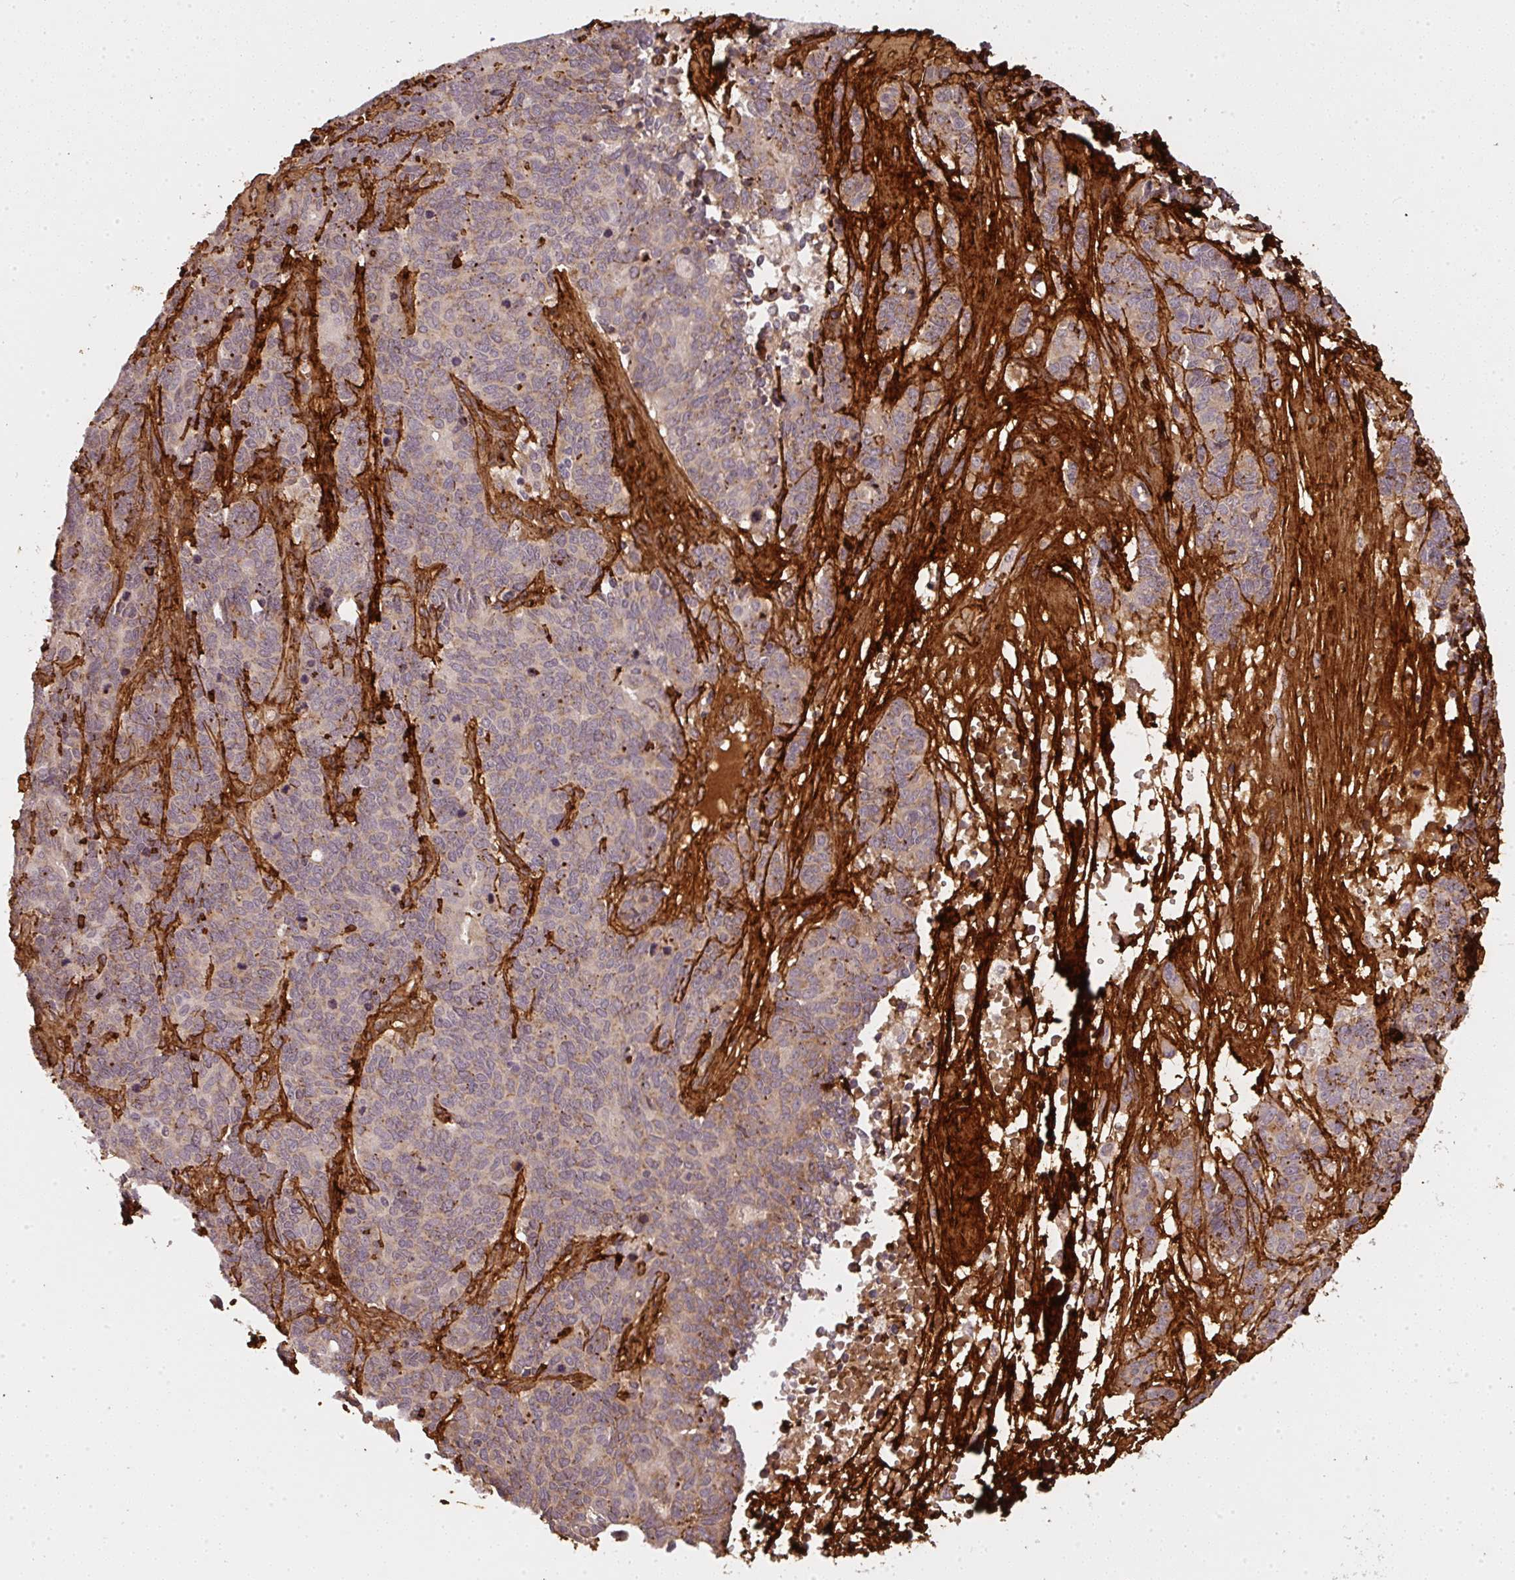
{"staining": {"intensity": "moderate", "quantity": "<25%", "location": "cytoplasmic/membranous"}, "tissue": "cervical cancer", "cell_type": "Tumor cells", "image_type": "cancer", "snomed": [{"axis": "morphology", "description": "Squamous cell carcinoma, NOS"}, {"axis": "topography", "description": "Cervix"}], "caption": "Human cervical cancer (squamous cell carcinoma) stained with a brown dye demonstrates moderate cytoplasmic/membranous positive positivity in approximately <25% of tumor cells.", "gene": "COL3A1", "patient": {"sex": "female", "age": 60}}